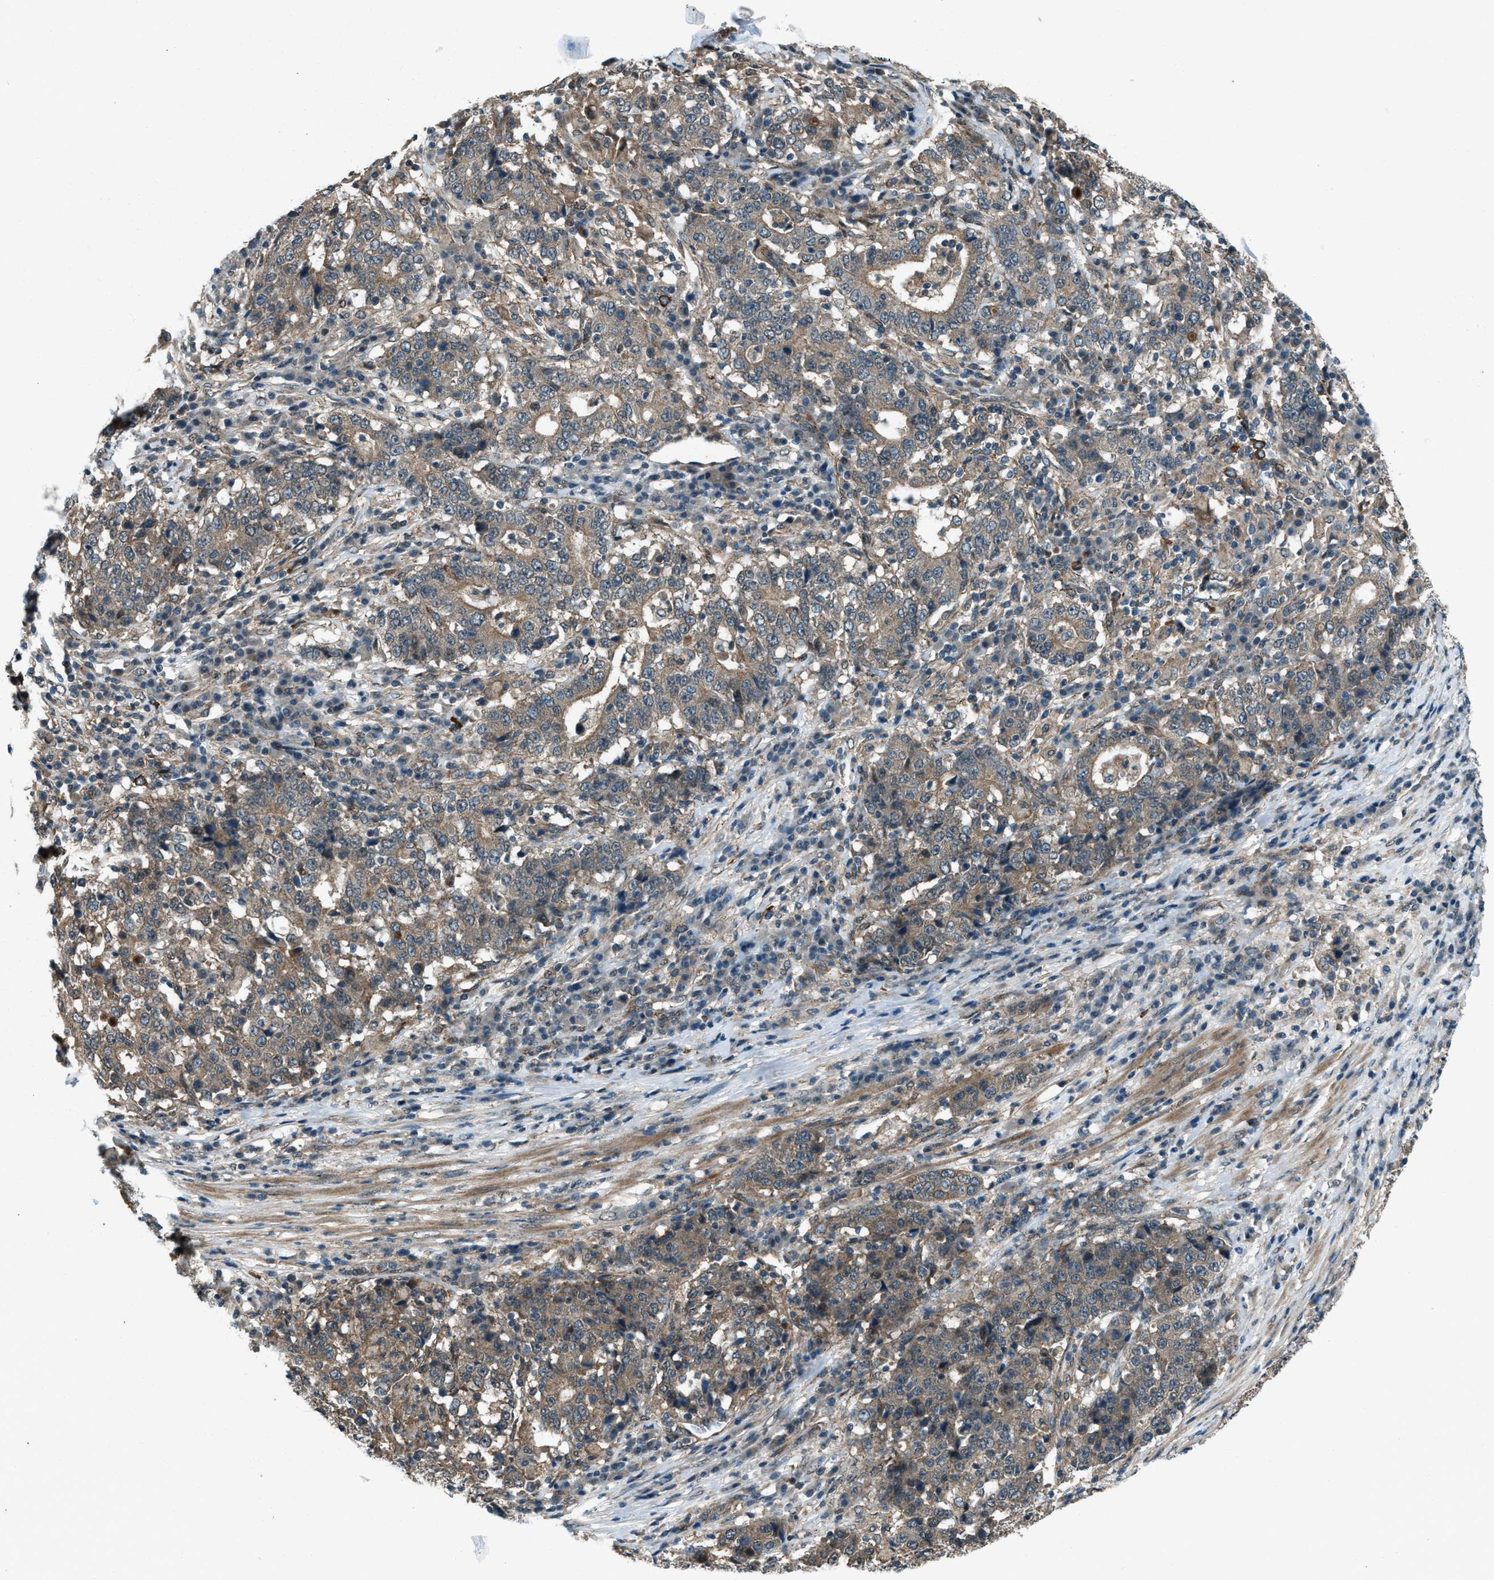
{"staining": {"intensity": "weak", "quantity": ">75%", "location": "cytoplasmic/membranous"}, "tissue": "stomach cancer", "cell_type": "Tumor cells", "image_type": "cancer", "snomed": [{"axis": "morphology", "description": "Adenocarcinoma, NOS"}, {"axis": "topography", "description": "Stomach"}], "caption": "Immunohistochemical staining of adenocarcinoma (stomach) shows low levels of weak cytoplasmic/membranous protein staining in about >75% of tumor cells.", "gene": "SVIL", "patient": {"sex": "male", "age": 59}}